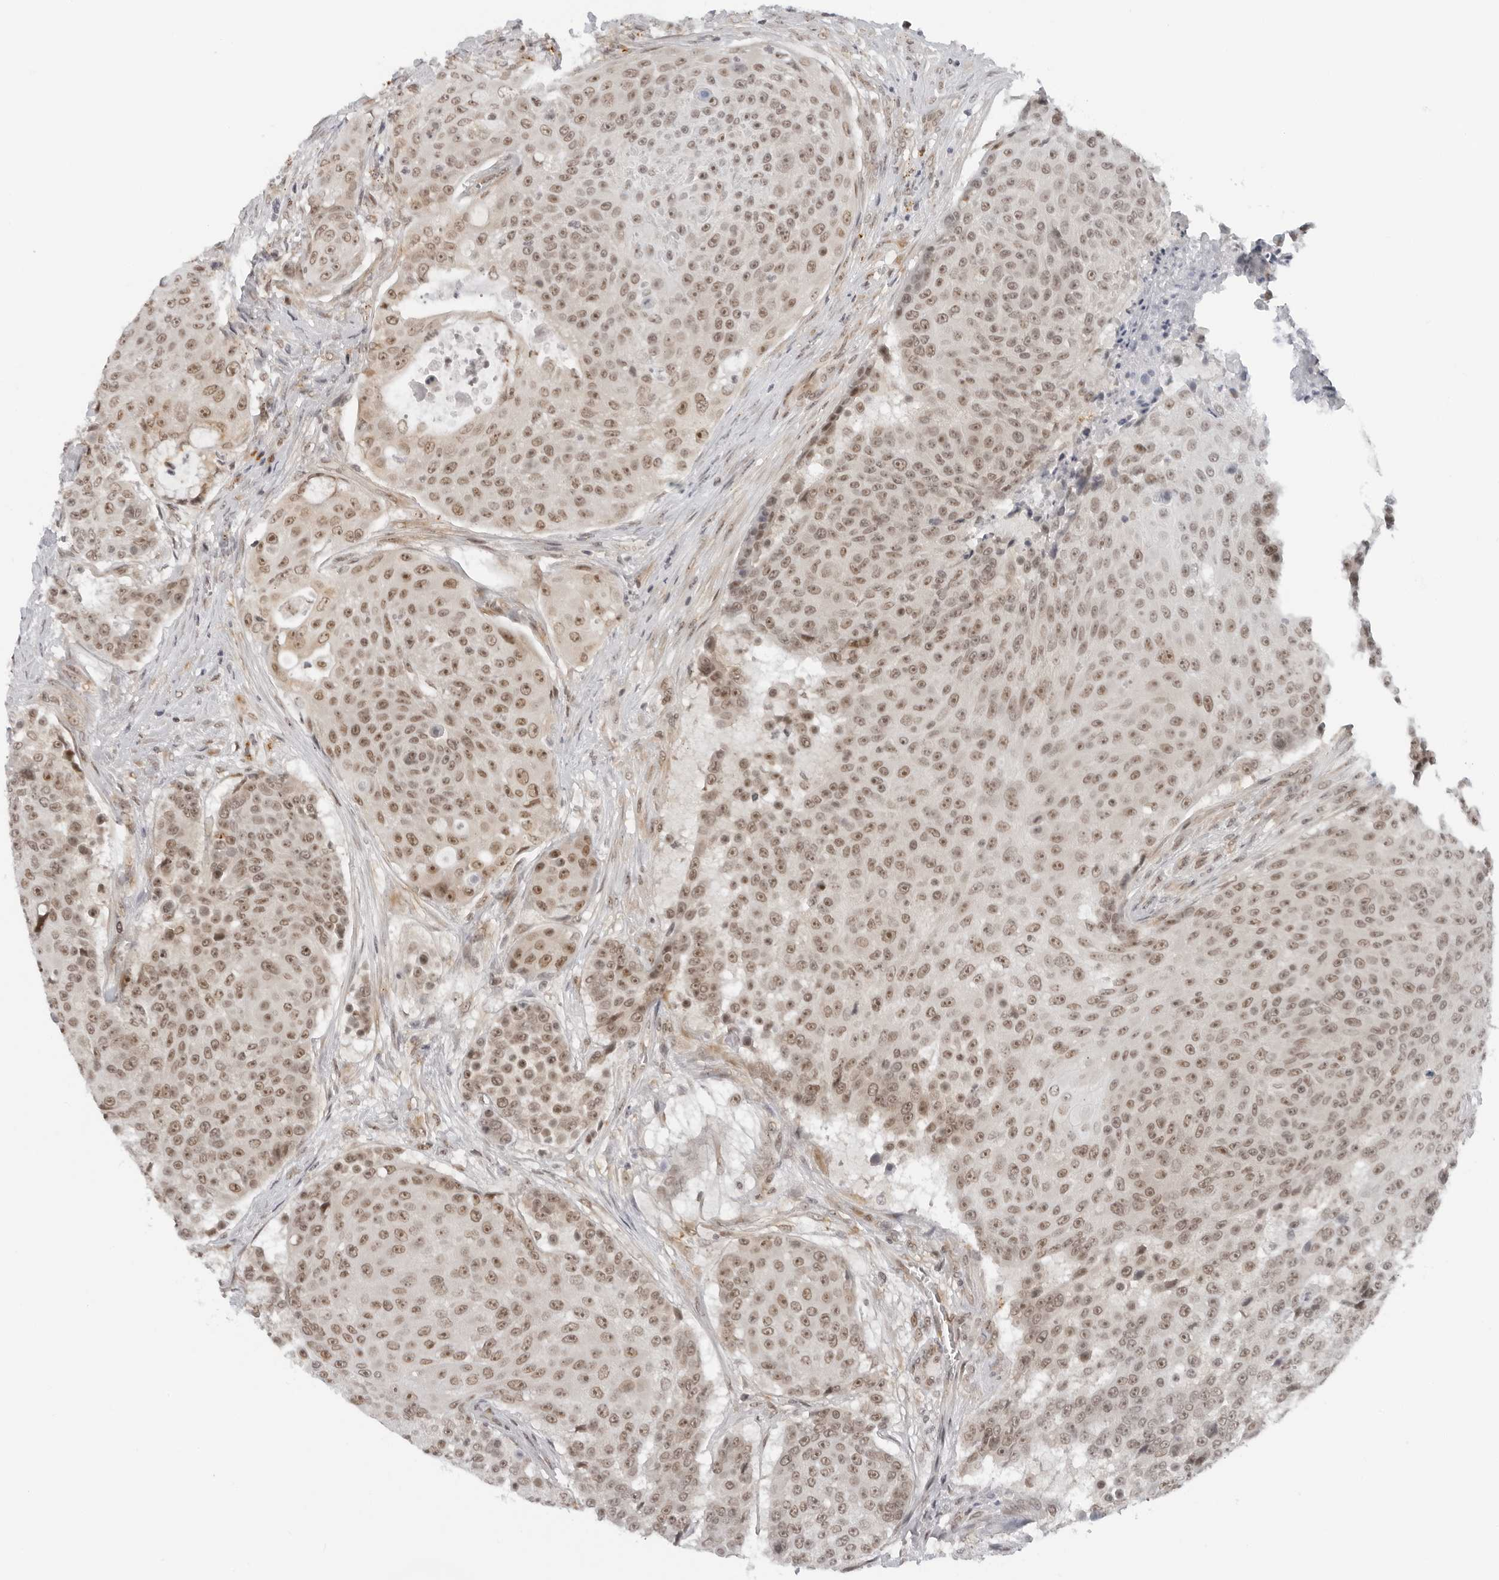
{"staining": {"intensity": "moderate", "quantity": ">75%", "location": "nuclear"}, "tissue": "urothelial cancer", "cell_type": "Tumor cells", "image_type": "cancer", "snomed": [{"axis": "morphology", "description": "Urothelial carcinoma, High grade"}, {"axis": "topography", "description": "Urinary bladder"}], "caption": "Immunohistochemistry (IHC) micrograph of urothelial cancer stained for a protein (brown), which reveals medium levels of moderate nuclear expression in approximately >75% of tumor cells.", "gene": "TOX4", "patient": {"sex": "female", "age": 63}}